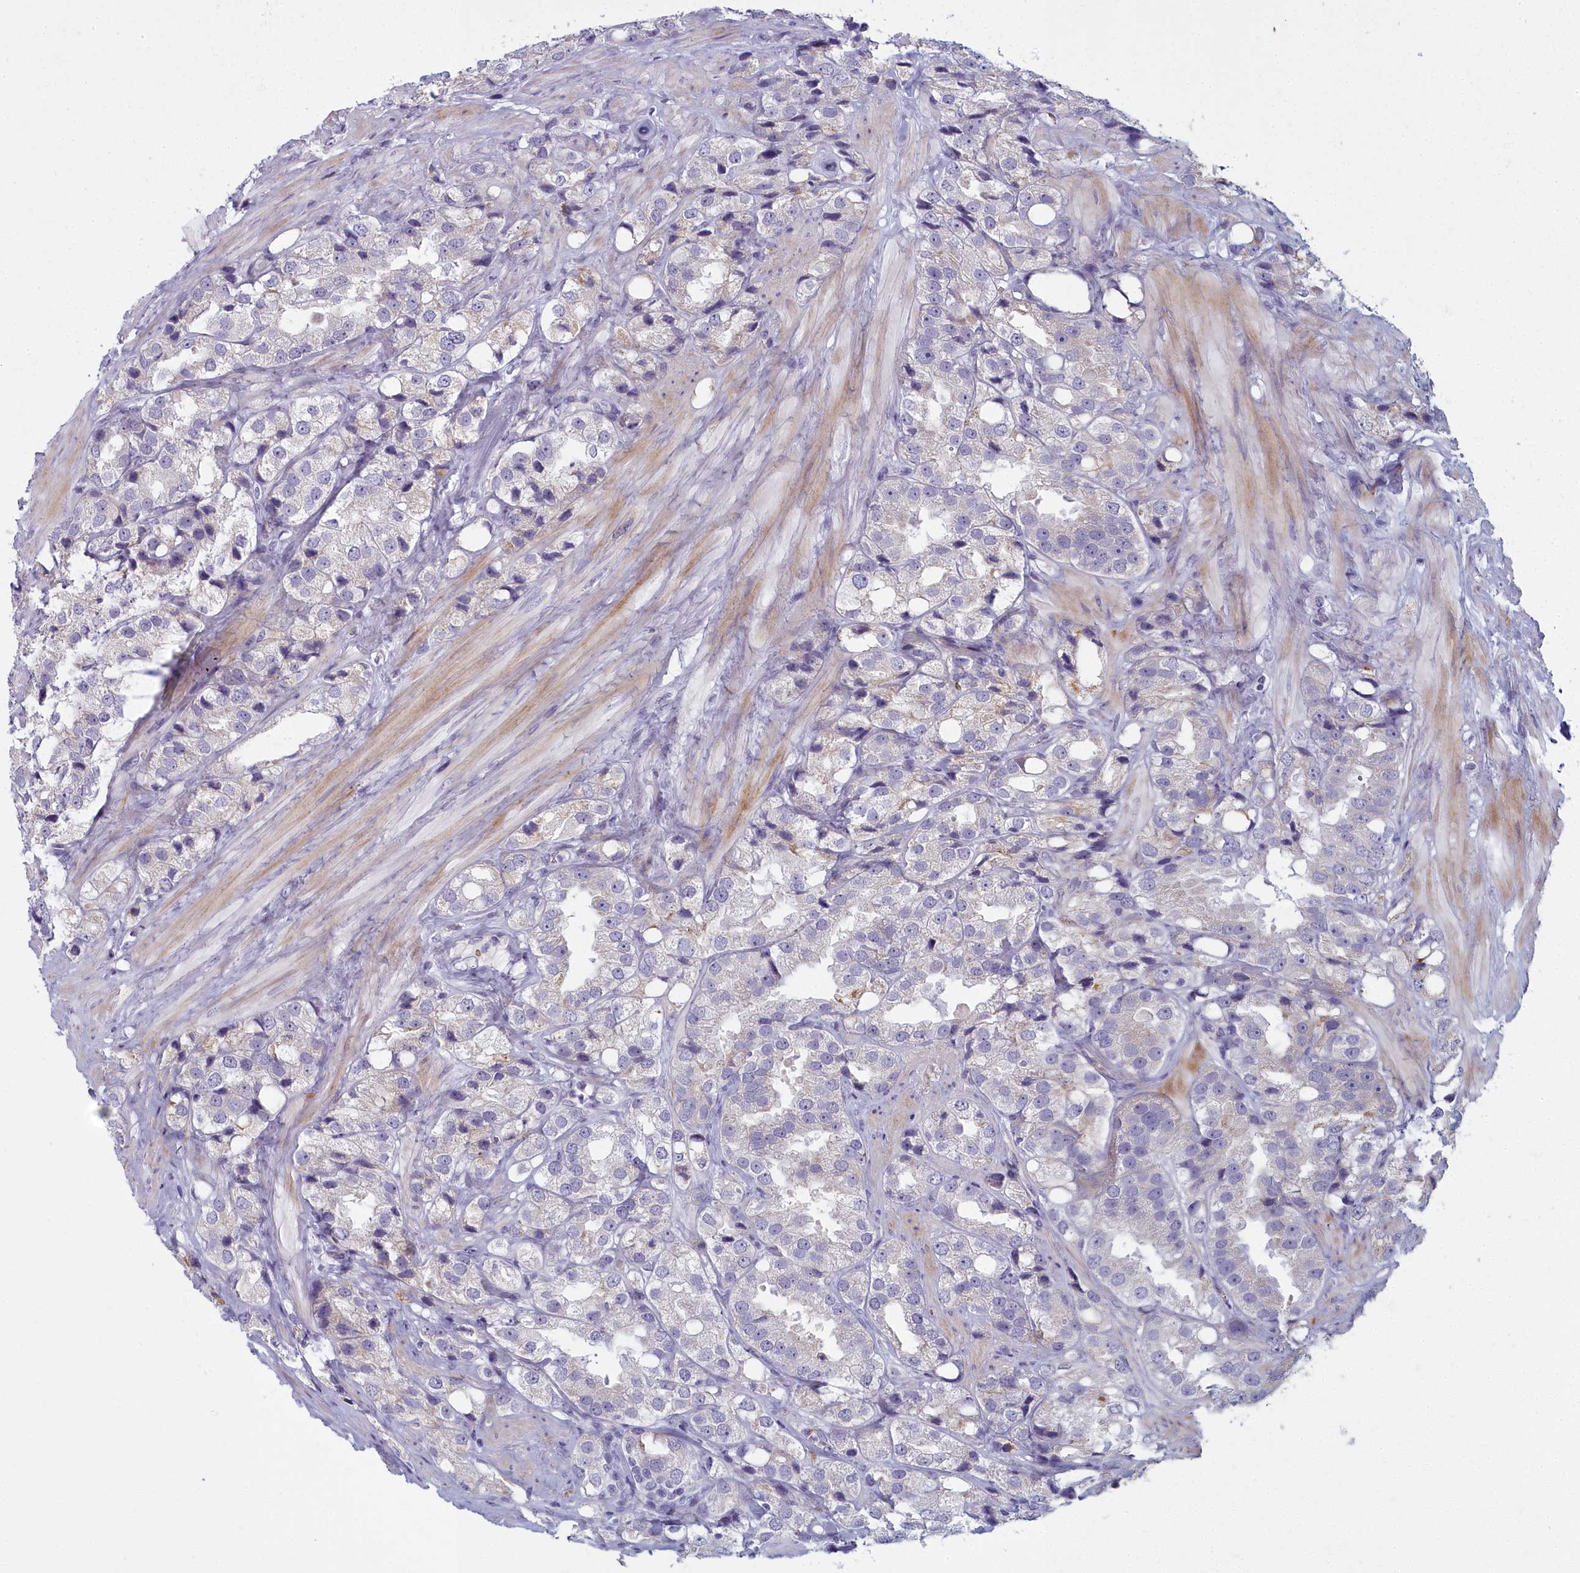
{"staining": {"intensity": "negative", "quantity": "none", "location": "none"}, "tissue": "prostate cancer", "cell_type": "Tumor cells", "image_type": "cancer", "snomed": [{"axis": "morphology", "description": "Adenocarcinoma, NOS"}, {"axis": "topography", "description": "Prostate"}], "caption": "Tumor cells are negative for brown protein staining in prostate adenocarcinoma.", "gene": "ARL15", "patient": {"sex": "male", "age": 79}}